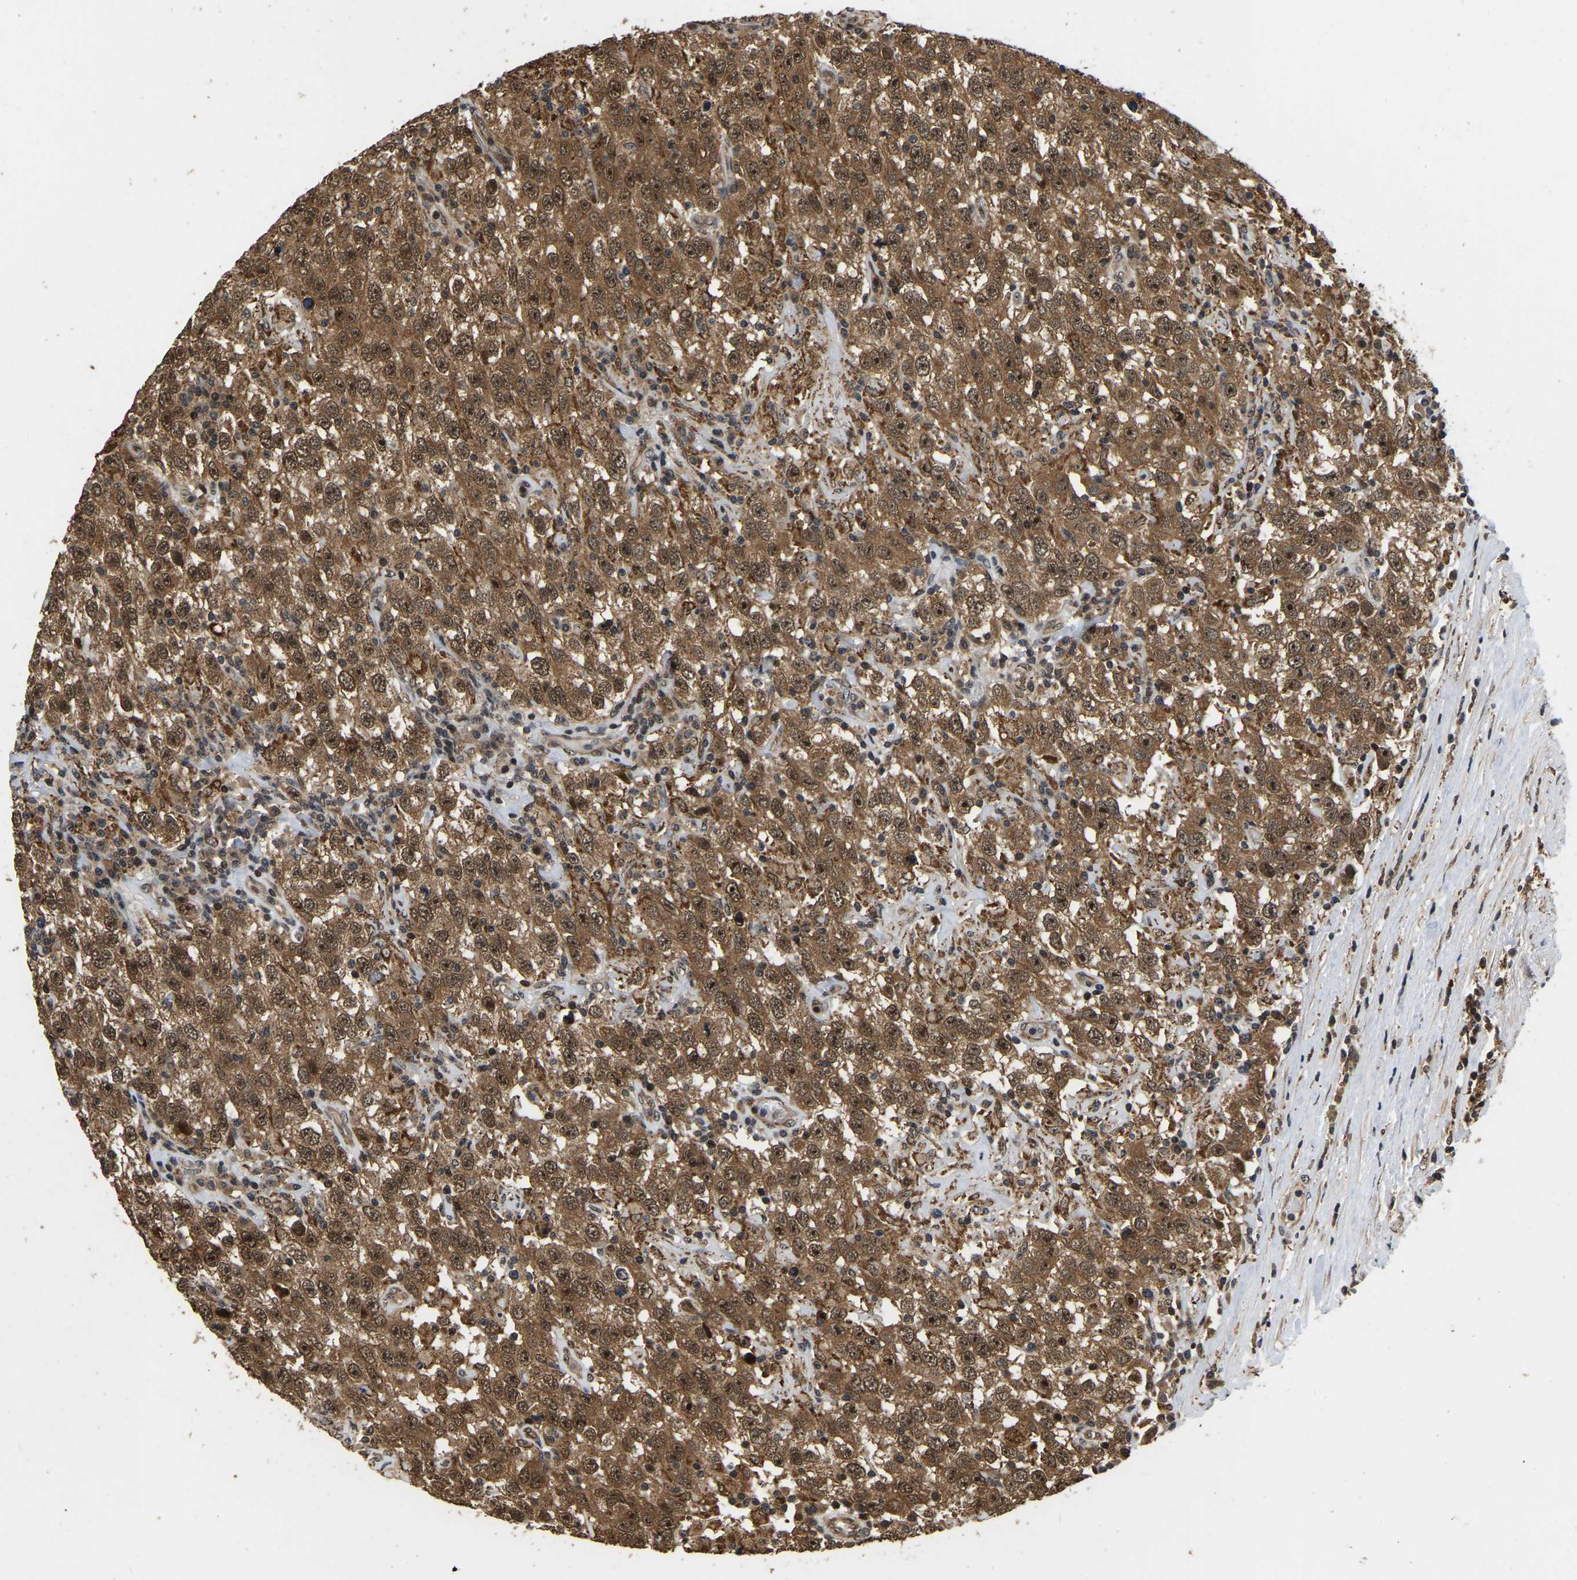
{"staining": {"intensity": "moderate", "quantity": ">75%", "location": "cytoplasmic/membranous,nuclear"}, "tissue": "testis cancer", "cell_type": "Tumor cells", "image_type": "cancer", "snomed": [{"axis": "morphology", "description": "Seminoma, NOS"}, {"axis": "topography", "description": "Testis"}], "caption": "Seminoma (testis) was stained to show a protein in brown. There is medium levels of moderate cytoplasmic/membranous and nuclear positivity in approximately >75% of tumor cells. The protein is shown in brown color, while the nuclei are stained blue.", "gene": "CIAO1", "patient": {"sex": "male", "age": 41}}